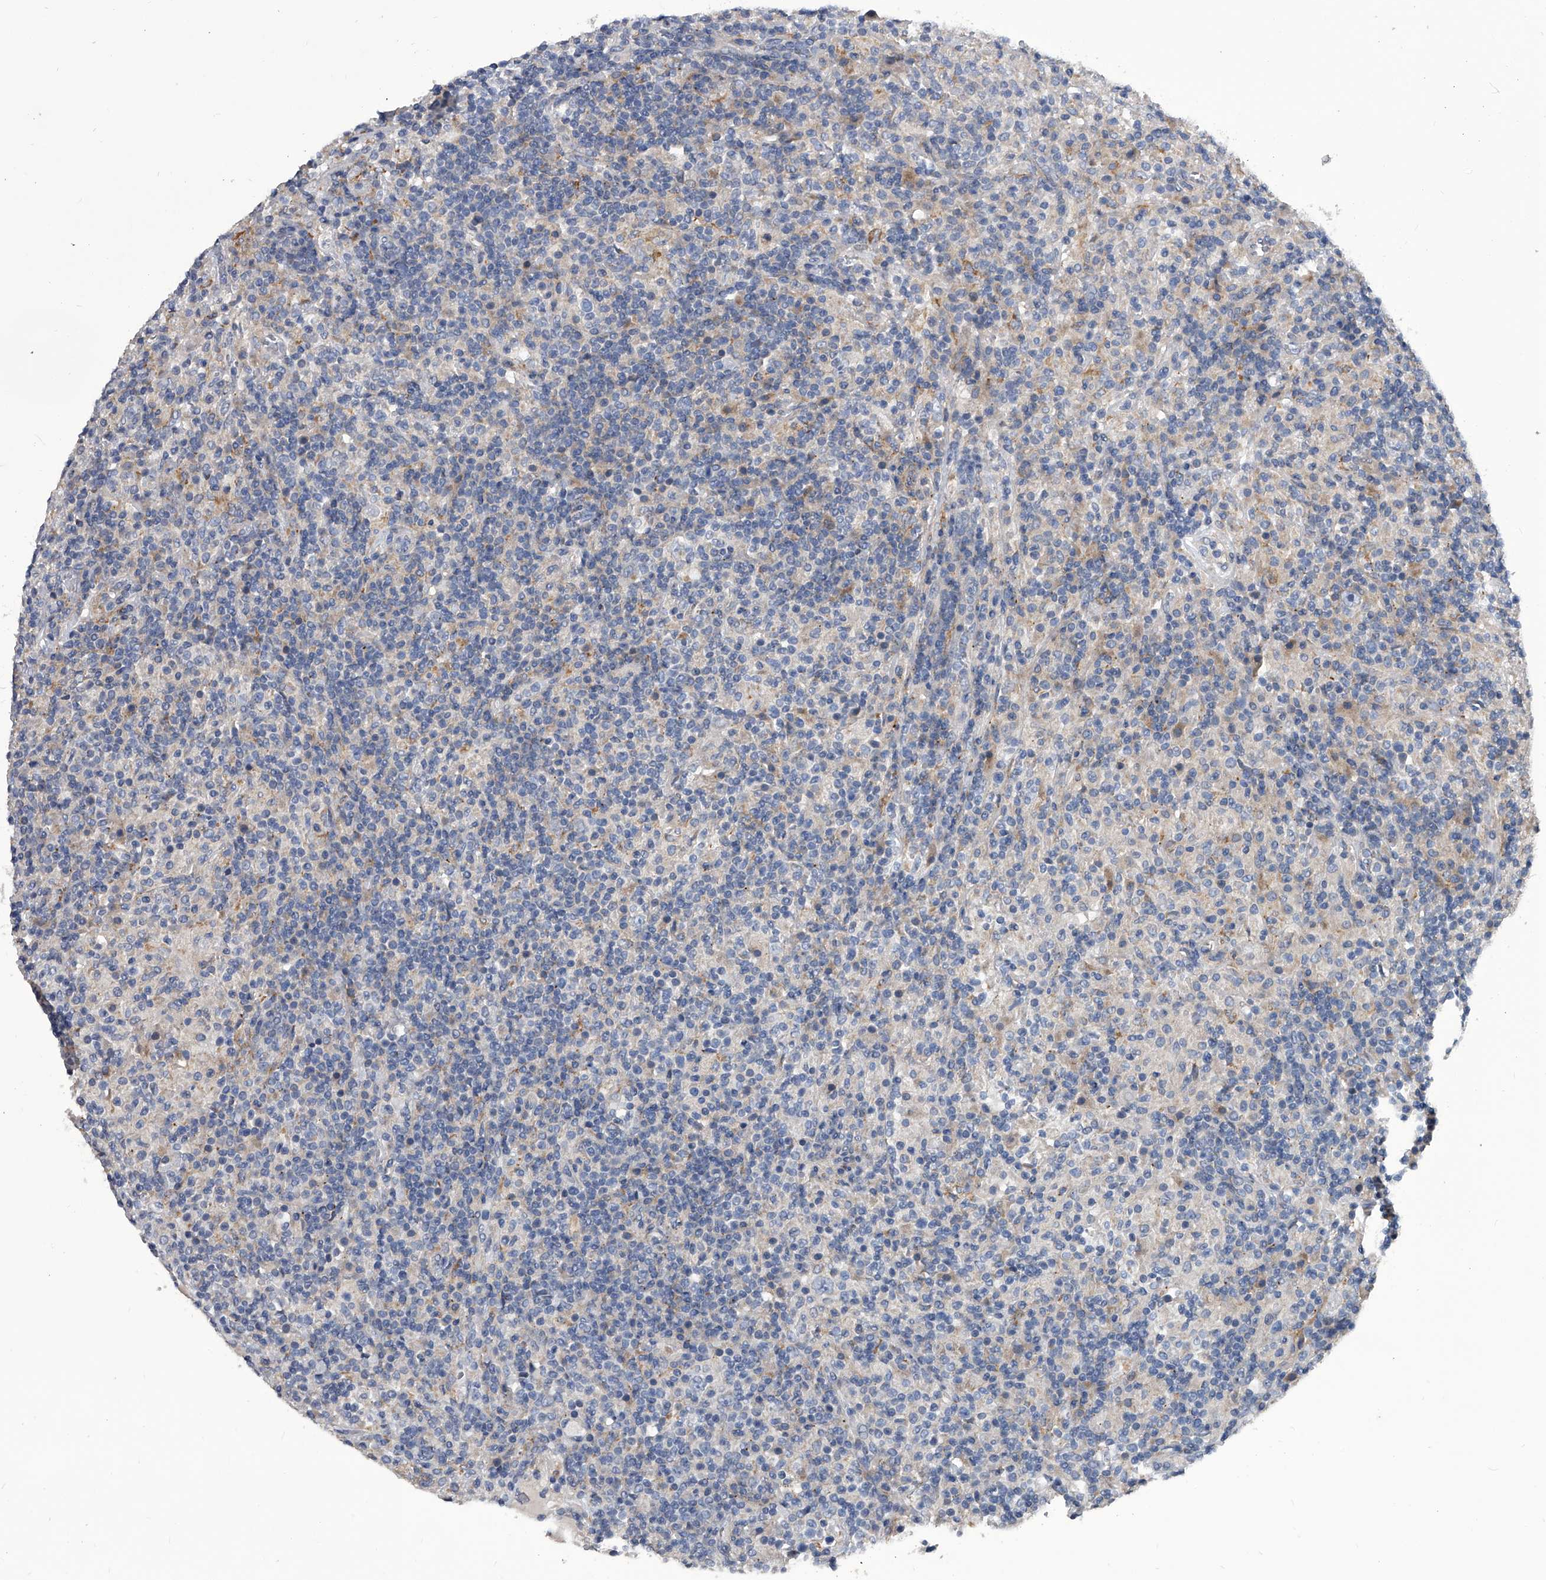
{"staining": {"intensity": "negative", "quantity": "none", "location": "none"}, "tissue": "lymphoma", "cell_type": "Tumor cells", "image_type": "cancer", "snomed": [{"axis": "morphology", "description": "Hodgkin's disease, NOS"}, {"axis": "topography", "description": "Lymph node"}], "caption": "Hodgkin's disease stained for a protein using immunohistochemistry demonstrates no expression tumor cells.", "gene": "SPP1", "patient": {"sex": "male", "age": 70}}